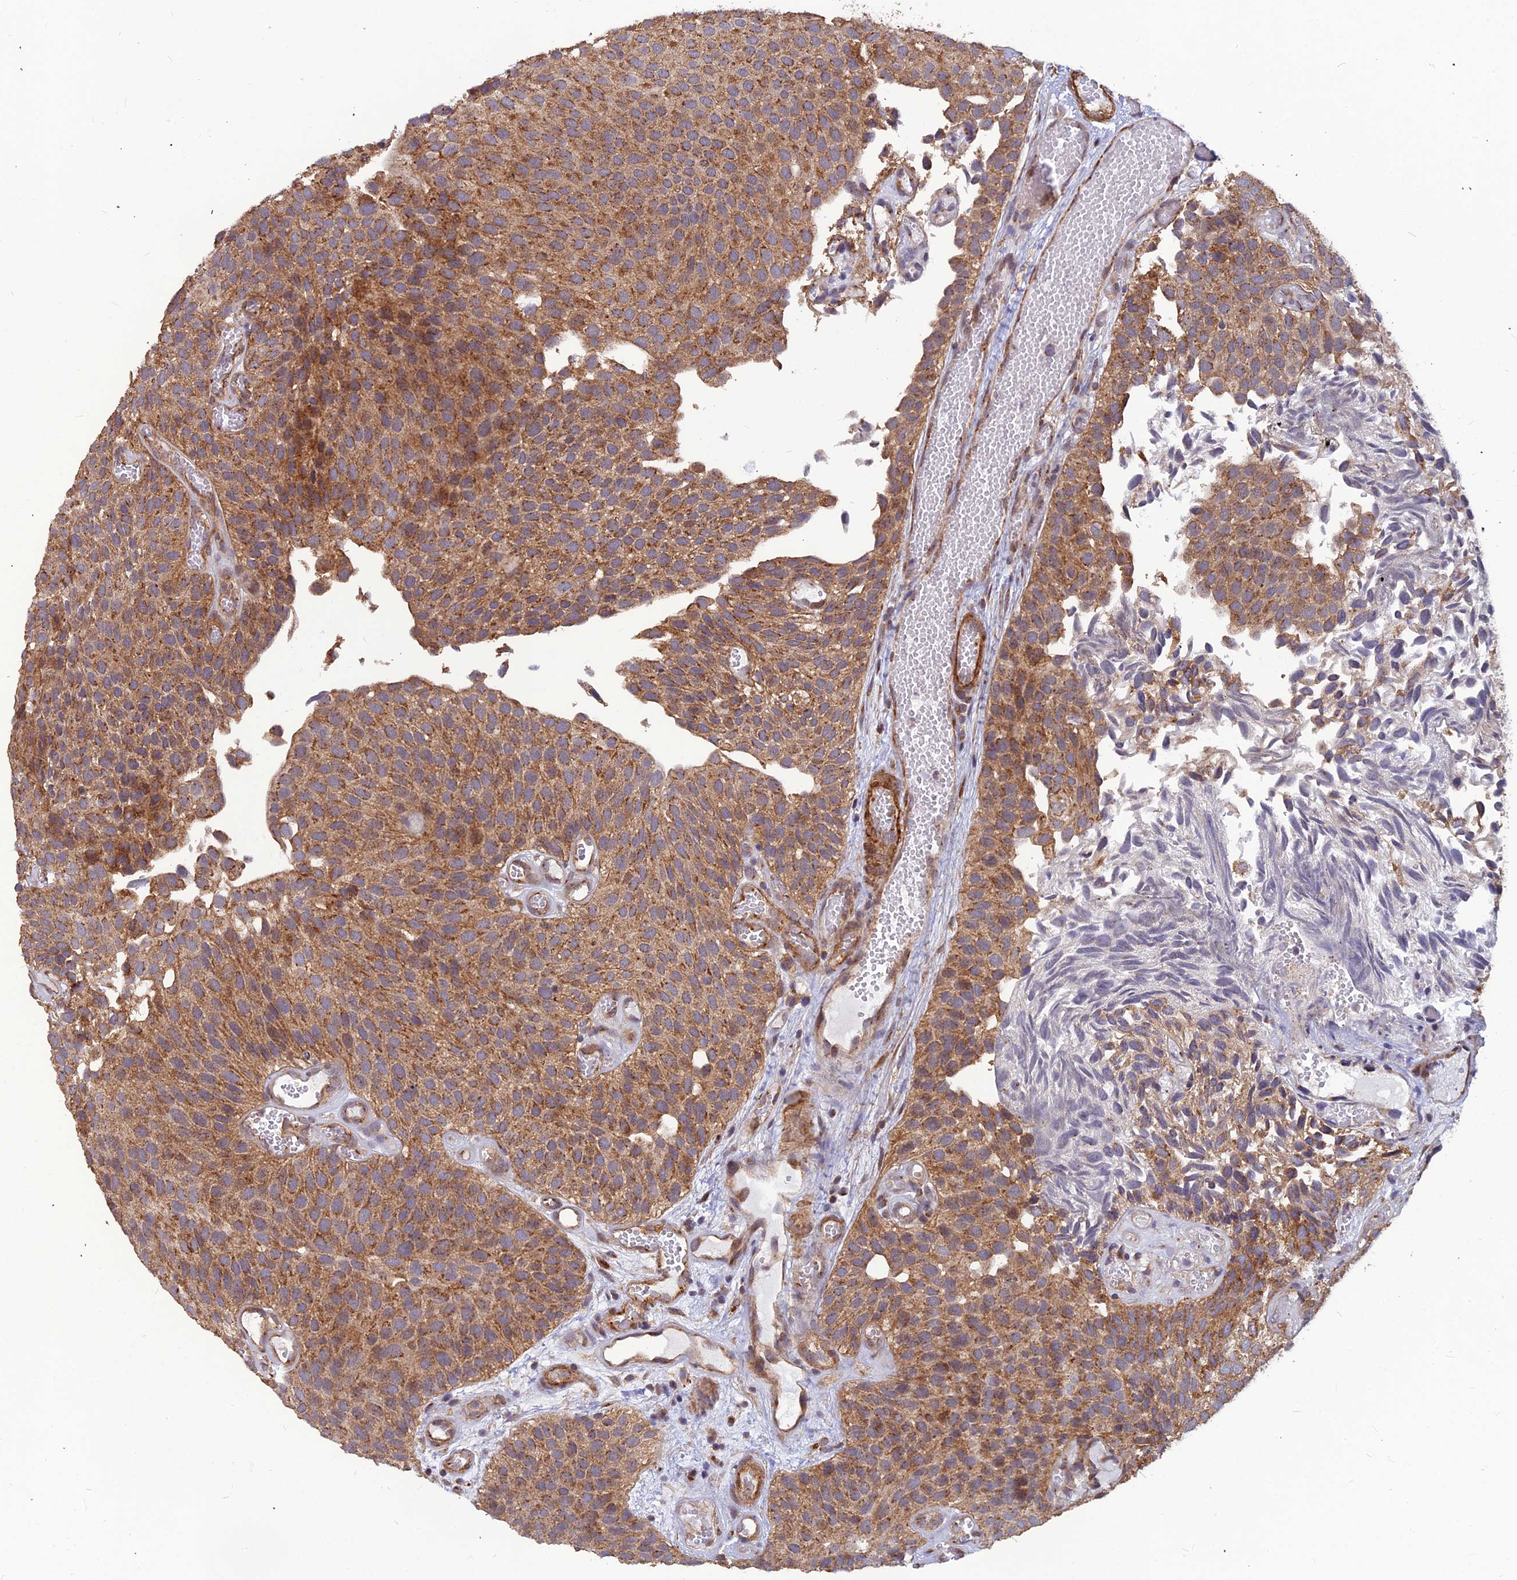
{"staining": {"intensity": "moderate", "quantity": ">75%", "location": "cytoplasmic/membranous"}, "tissue": "urothelial cancer", "cell_type": "Tumor cells", "image_type": "cancer", "snomed": [{"axis": "morphology", "description": "Urothelial carcinoma, Low grade"}, {"axis": "topography", "description": "Urinary bladder"}], "caption": "Immunohistochemistry (IHC) image of neoplastic tissue: human urothelial carcinoma (low-grade) stained using IHC reveals medium levels of moderate protein expression localized specifically in the cytoplasmic/membranous of tumor cells, appearing as a cytoplasmic/membranous brown color.", "gene": "LEKR1", "patient": {"sex": "male", "age": 89}}